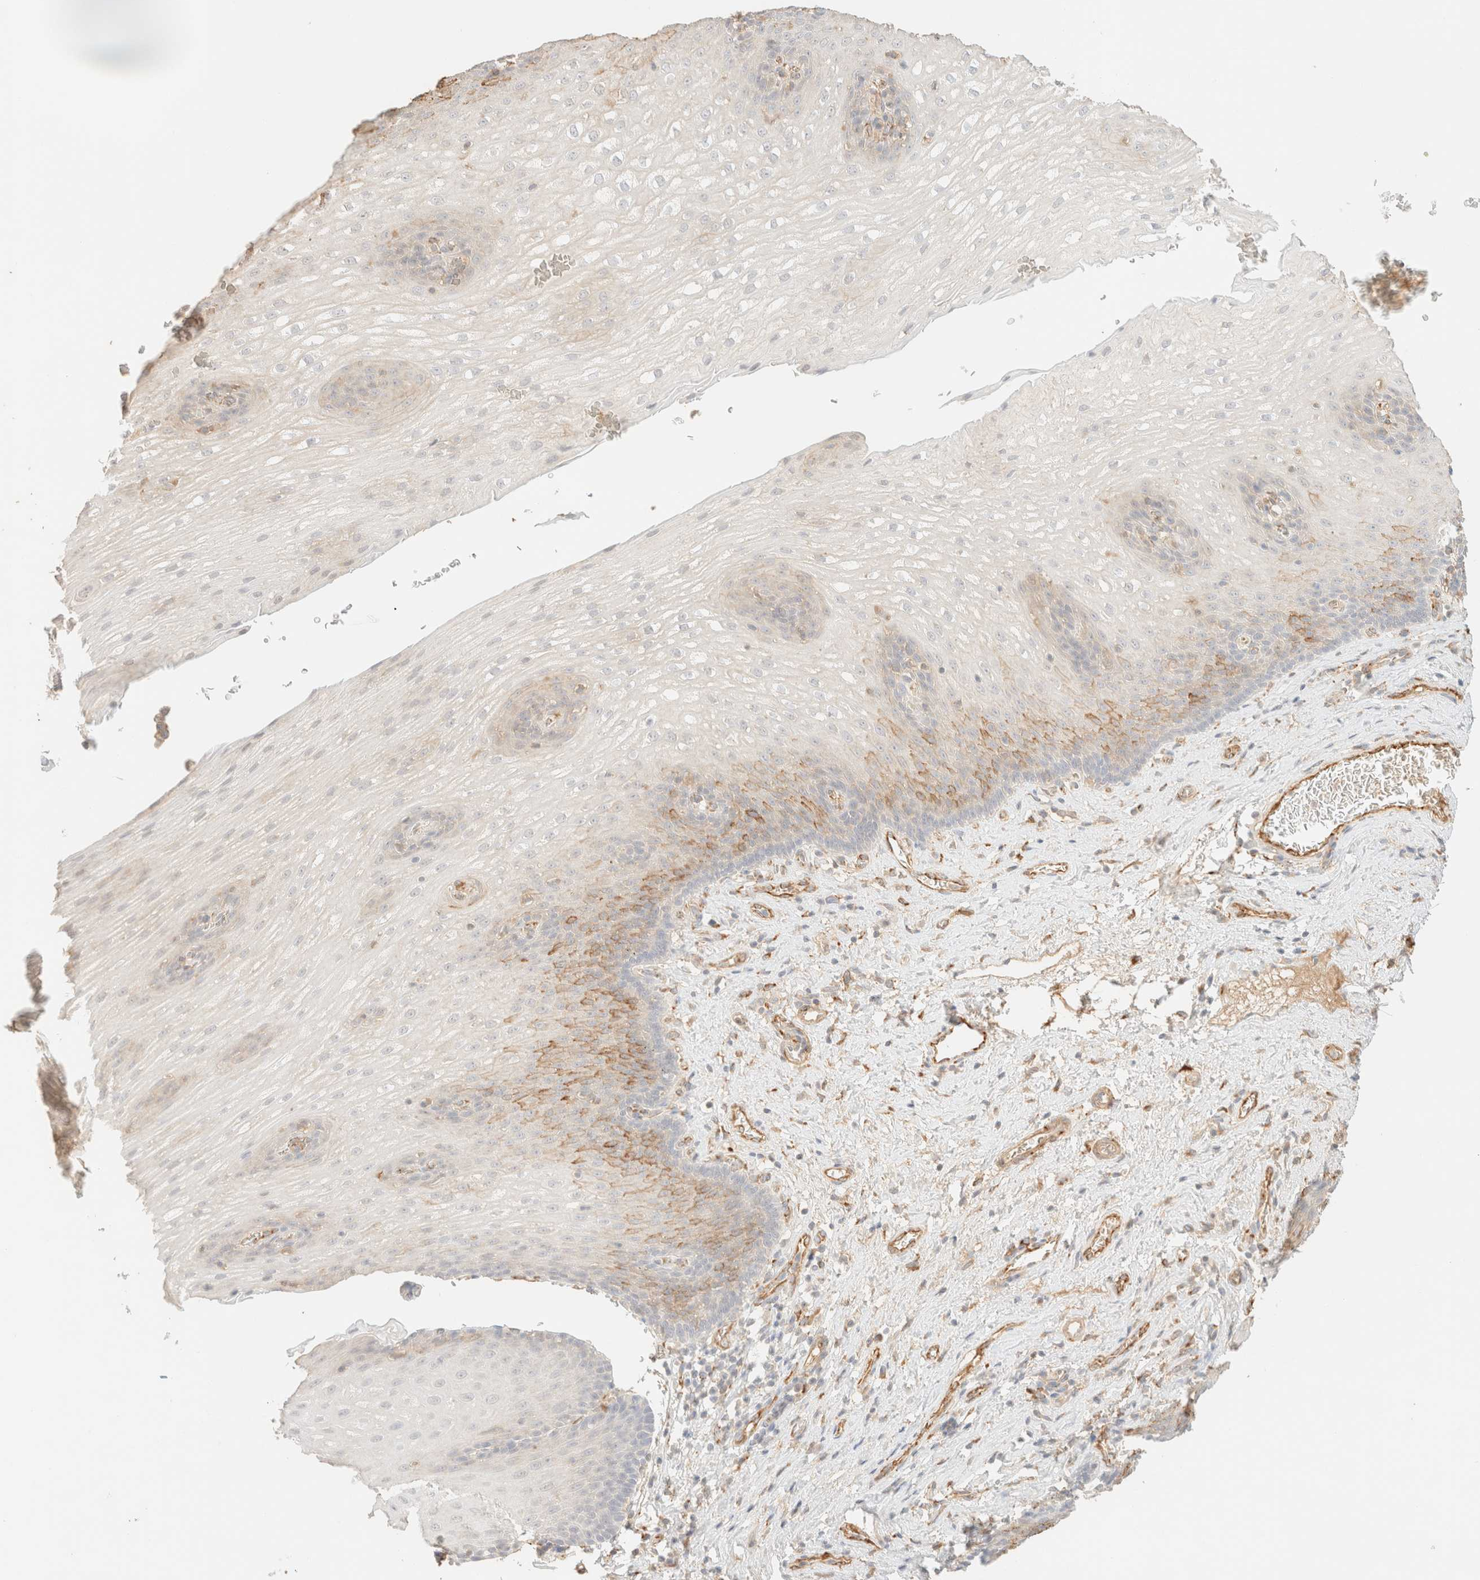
{"staining": {"intensity": "moderate", "quantity": "<25%", "location": "cytoplasmic/membranous"}, "tissue": "esophagus", "cell_type": "Squamous epithelial cells", "image_type": "normal", "snomed": [{"axis": "morphology", "description": "Normal tissue, NOS"}, {"axis": "topography", "description": "Esophagus"}], "caption": "High-power microscopy captured an immunohistochemistry (IHC) micrograph of unremarkable esophagus, revealing moderate cytoplasmic/membranous positivity in approximately <25% of squamous epithelial cells.", "gene": "SPARCL1", "patient": {"sex": "male", "age": 48}}